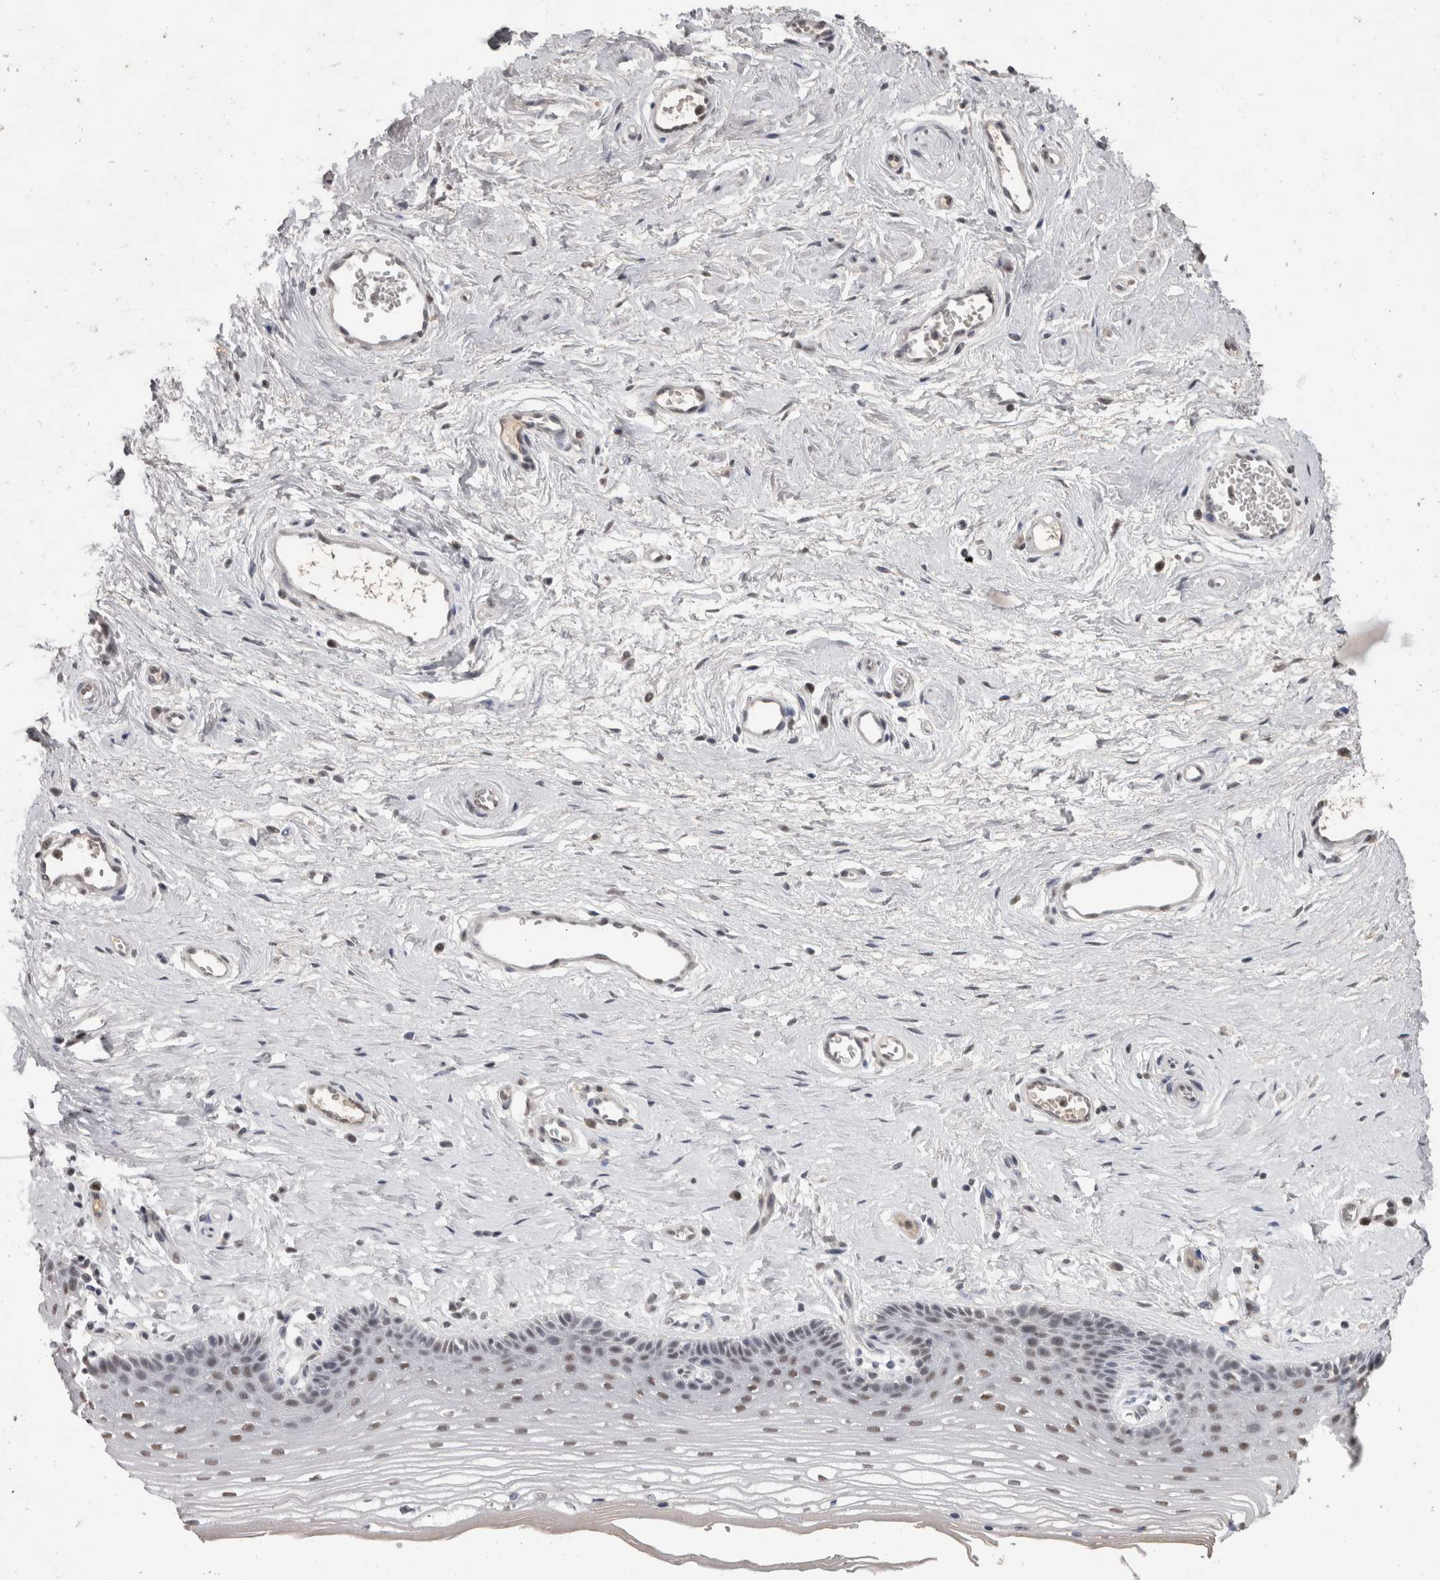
{"staining": {"intensity": "weak", "quantity": "25%-75%", "location": "nuclear"}, "tissue": "vagina", "cell_type": "Squamous epithelial cells", "image_type": "normal", "snomed": [{"axis": "morphology", "description": "Normal tissue, NOS"}, {"axis": "topography", "description": "Vagina"}], "caption": "Immunohistochemistry (IHC) (DAB (3,3'-diaminobenzidine)) staining of unremarkable vagina displays weak nuclear protein expression in about 25%-75% of squamous epithelial cells.", "gene": "DDX17", "patient": {"sex": "female", "age": 46}}